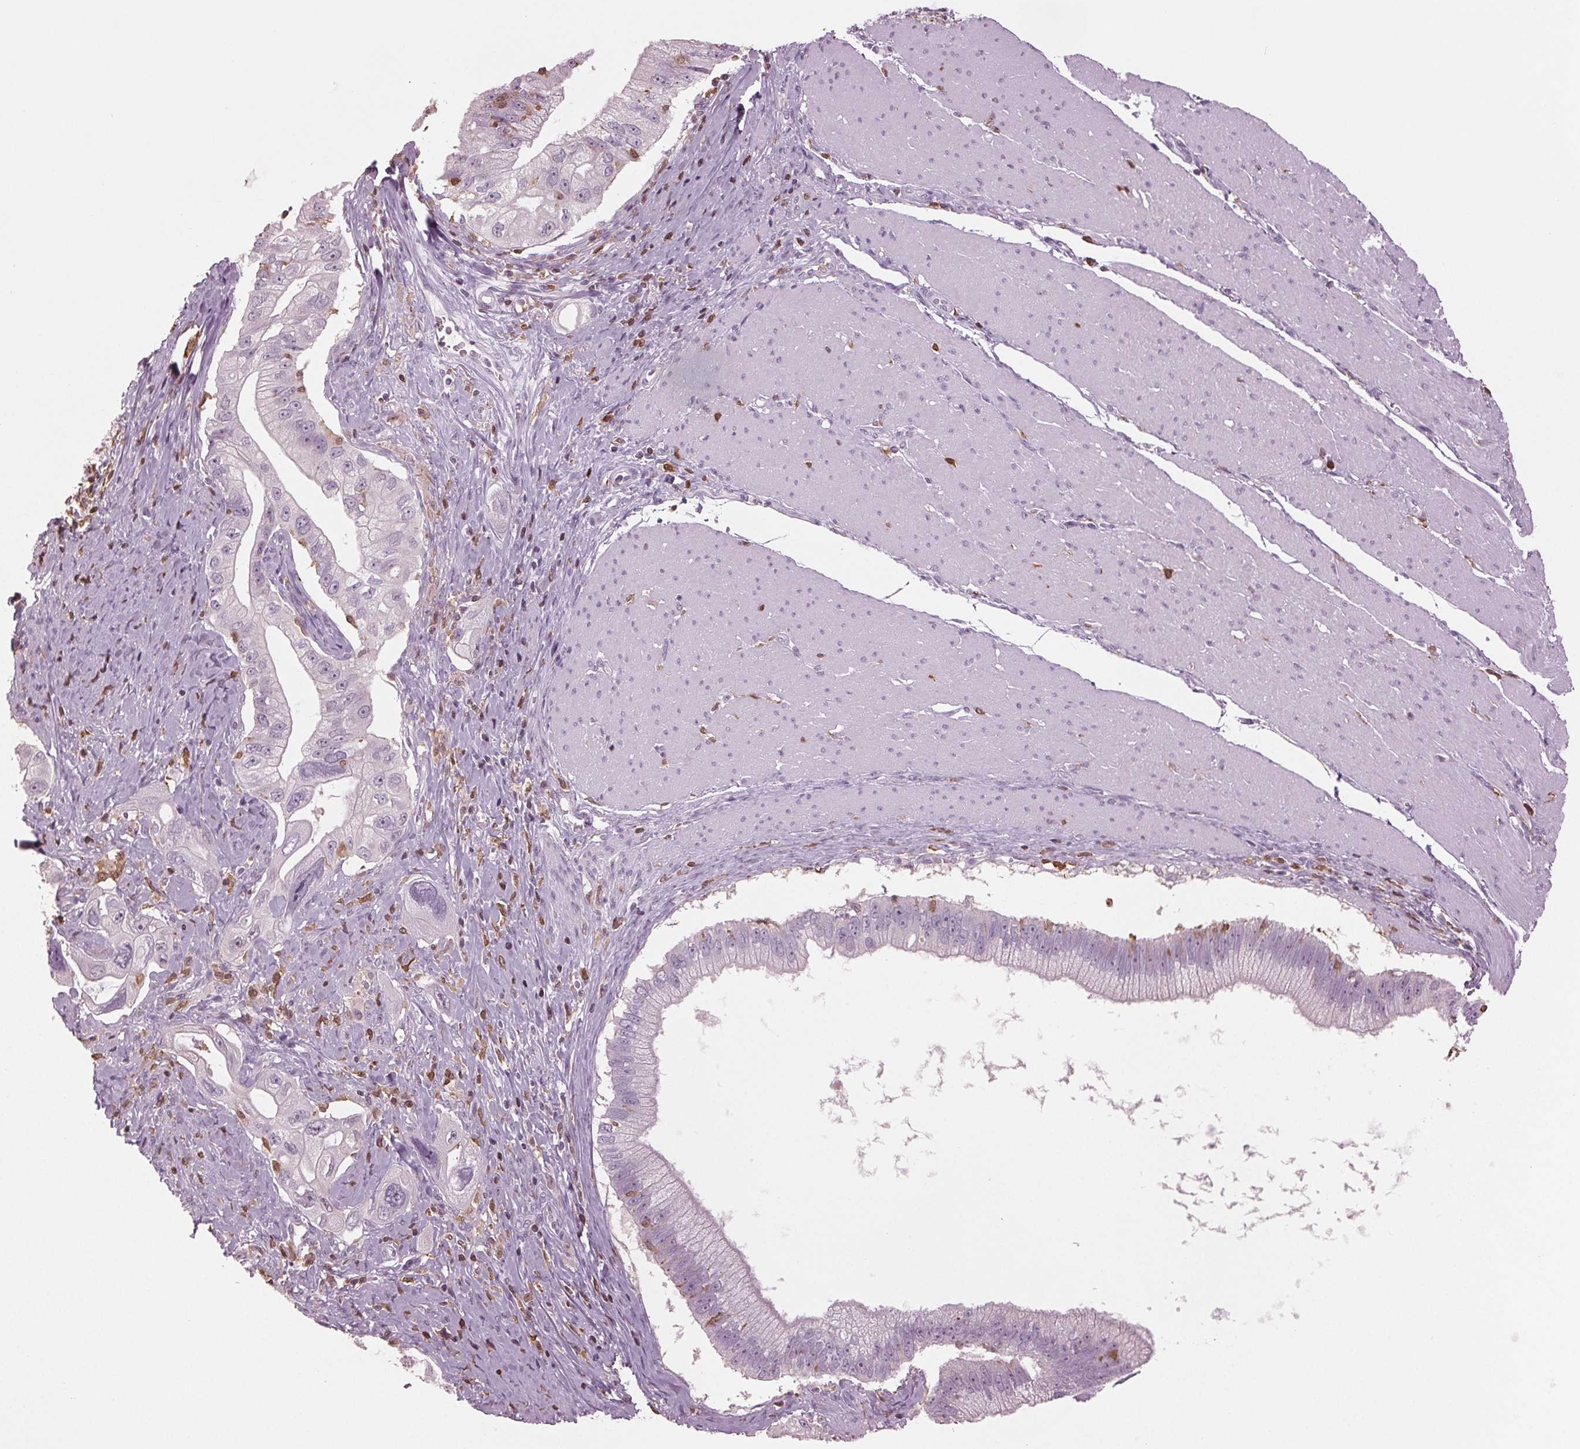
{"staining": {"intensity": "negative", "quantity": "none", "location": "none"}, "tissue": "pancreatic cancer", "cell_type": "Tumor cells", "image_type": "cancer", "snomed": [{"axis": "morphology", "description": "Adenocarcinoma, NOS"}, {"axis": "topography", "description": "Pancreas"}], "caption": "Pancreatic cancer (adenocarcinoma) was stained to show a protein in brown. There is no significant staining in tumor cells.", "gene": "BTLA", "patient": {"sex": "male", "age": 70}}